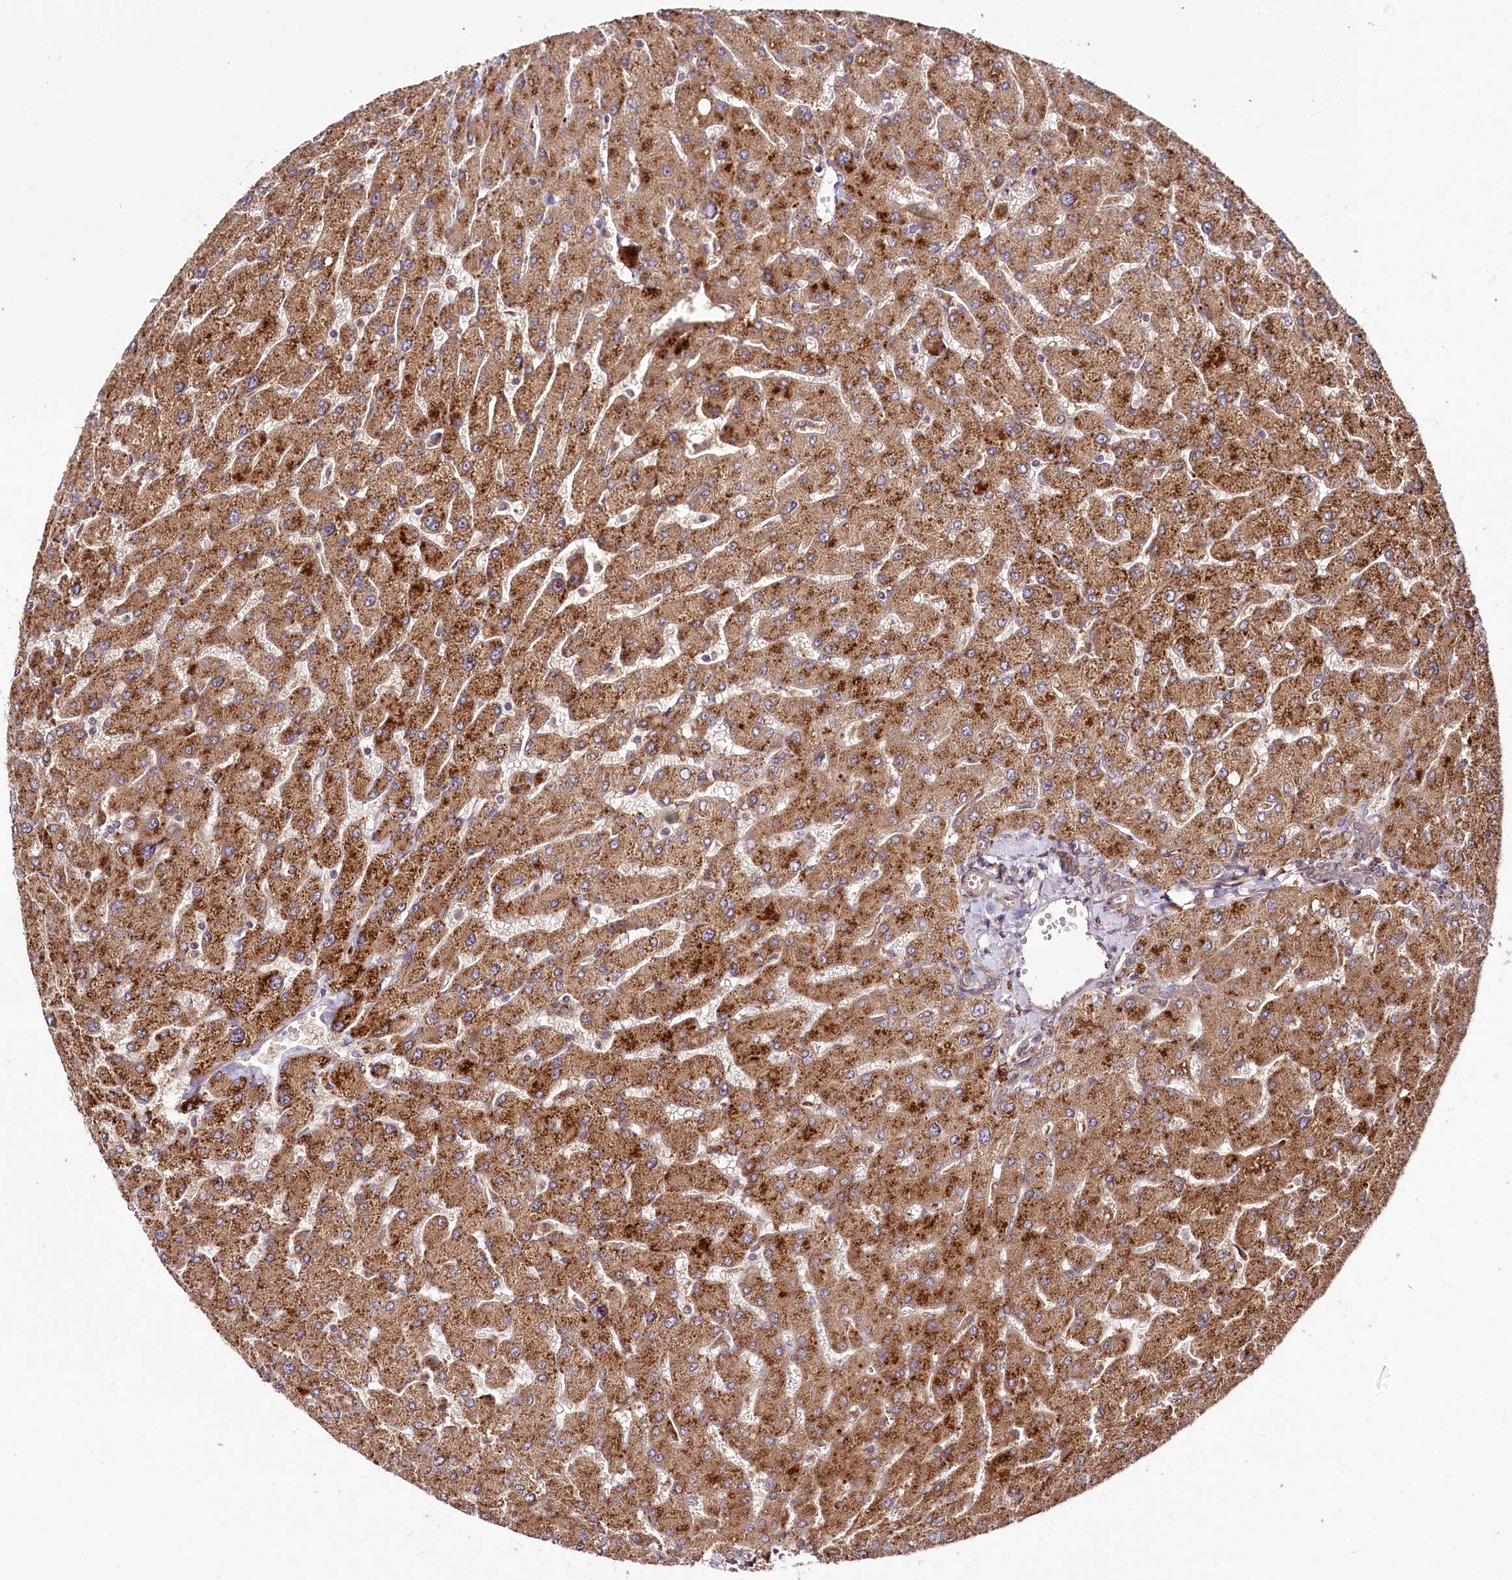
{"staining": {"intensity": "weak", "quantity": ">75%", "location": "cytoplasmic/membranous"}, "tissue": "liver", "cell_type": "Cholangiocytes", "image_type": "normal", "snomed": [{"axis": "morphology", "description": "Normal tissue, NOS"}, {"axis": "topography", "description": "Liver"}], "caption": "Immunohistochemistry (IHC) (DAB (3,3'-diaminobenzidine)) staining of normal human liver displays weak cytoplasmic/membranous protein expression in about >75% of cholangiocytes. Using DAB (3,3'-diaminobenzidine) (brown) and hematoxylin (blue) stains, captured at high magnification using brightfield microscopy.", "gene": "RAB7A", "patient": {"sex": "male", "age": 55}}